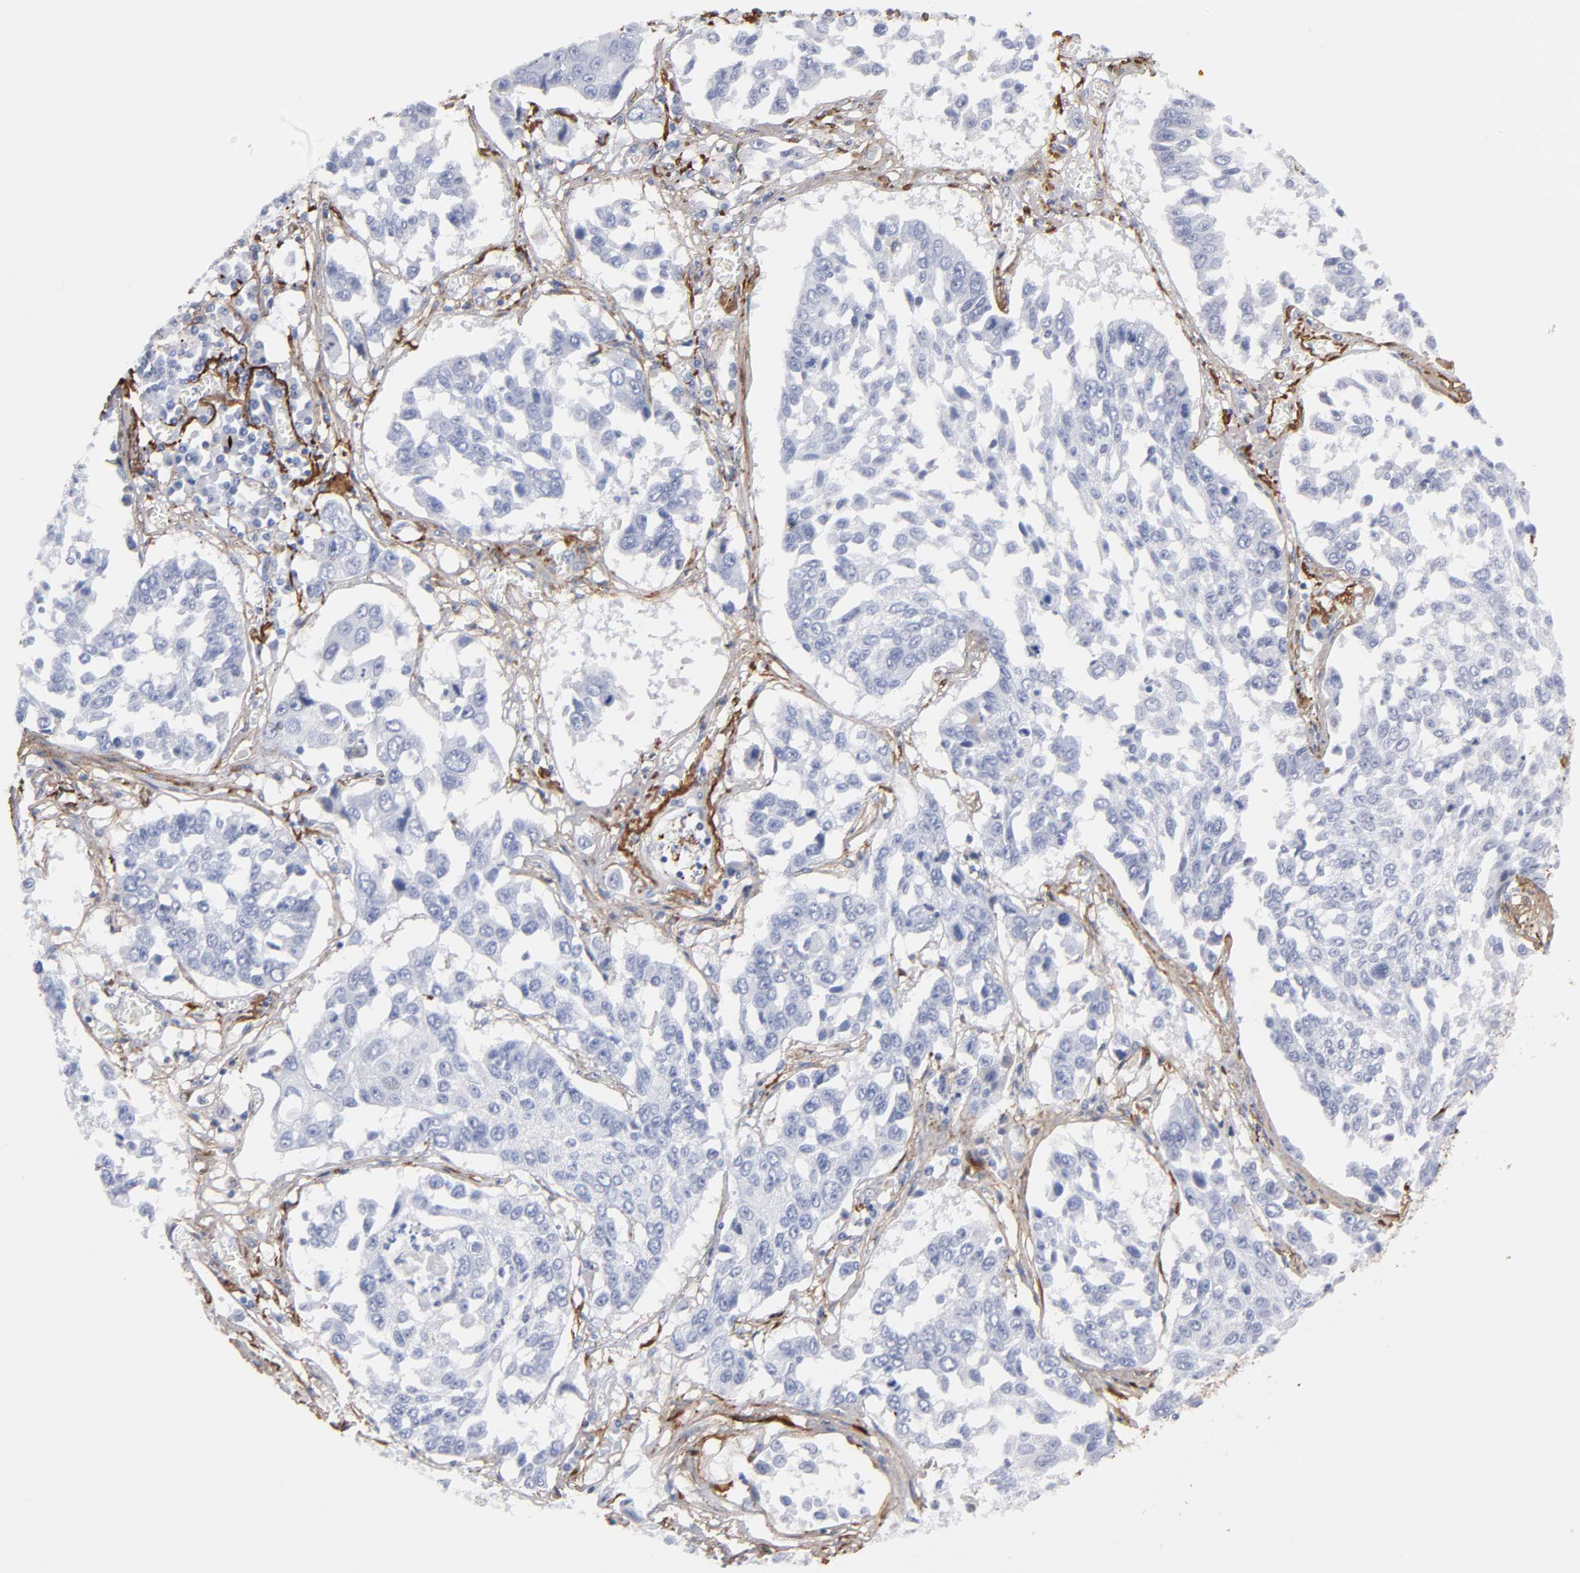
{"staining": {"intensity": "negative", "quantity": "none", "location": "none"}, "tissue": "lung cancer", "cell_type": "Tumor cells", "image_type": "cancer", "snomed": [{"axis": "morphology", "description": "Squamous cell carcinoma, NOS"}, {"axis": "topography", "description": "Lung"}], "caption": "This is a micrograph of immunohistochemistry staining of lung cancer (squamous cell carcinoma), which shows no expression in tumor cells.", "gene": "EMILIN1", "patient": {"sex": "male", "age": 71}}